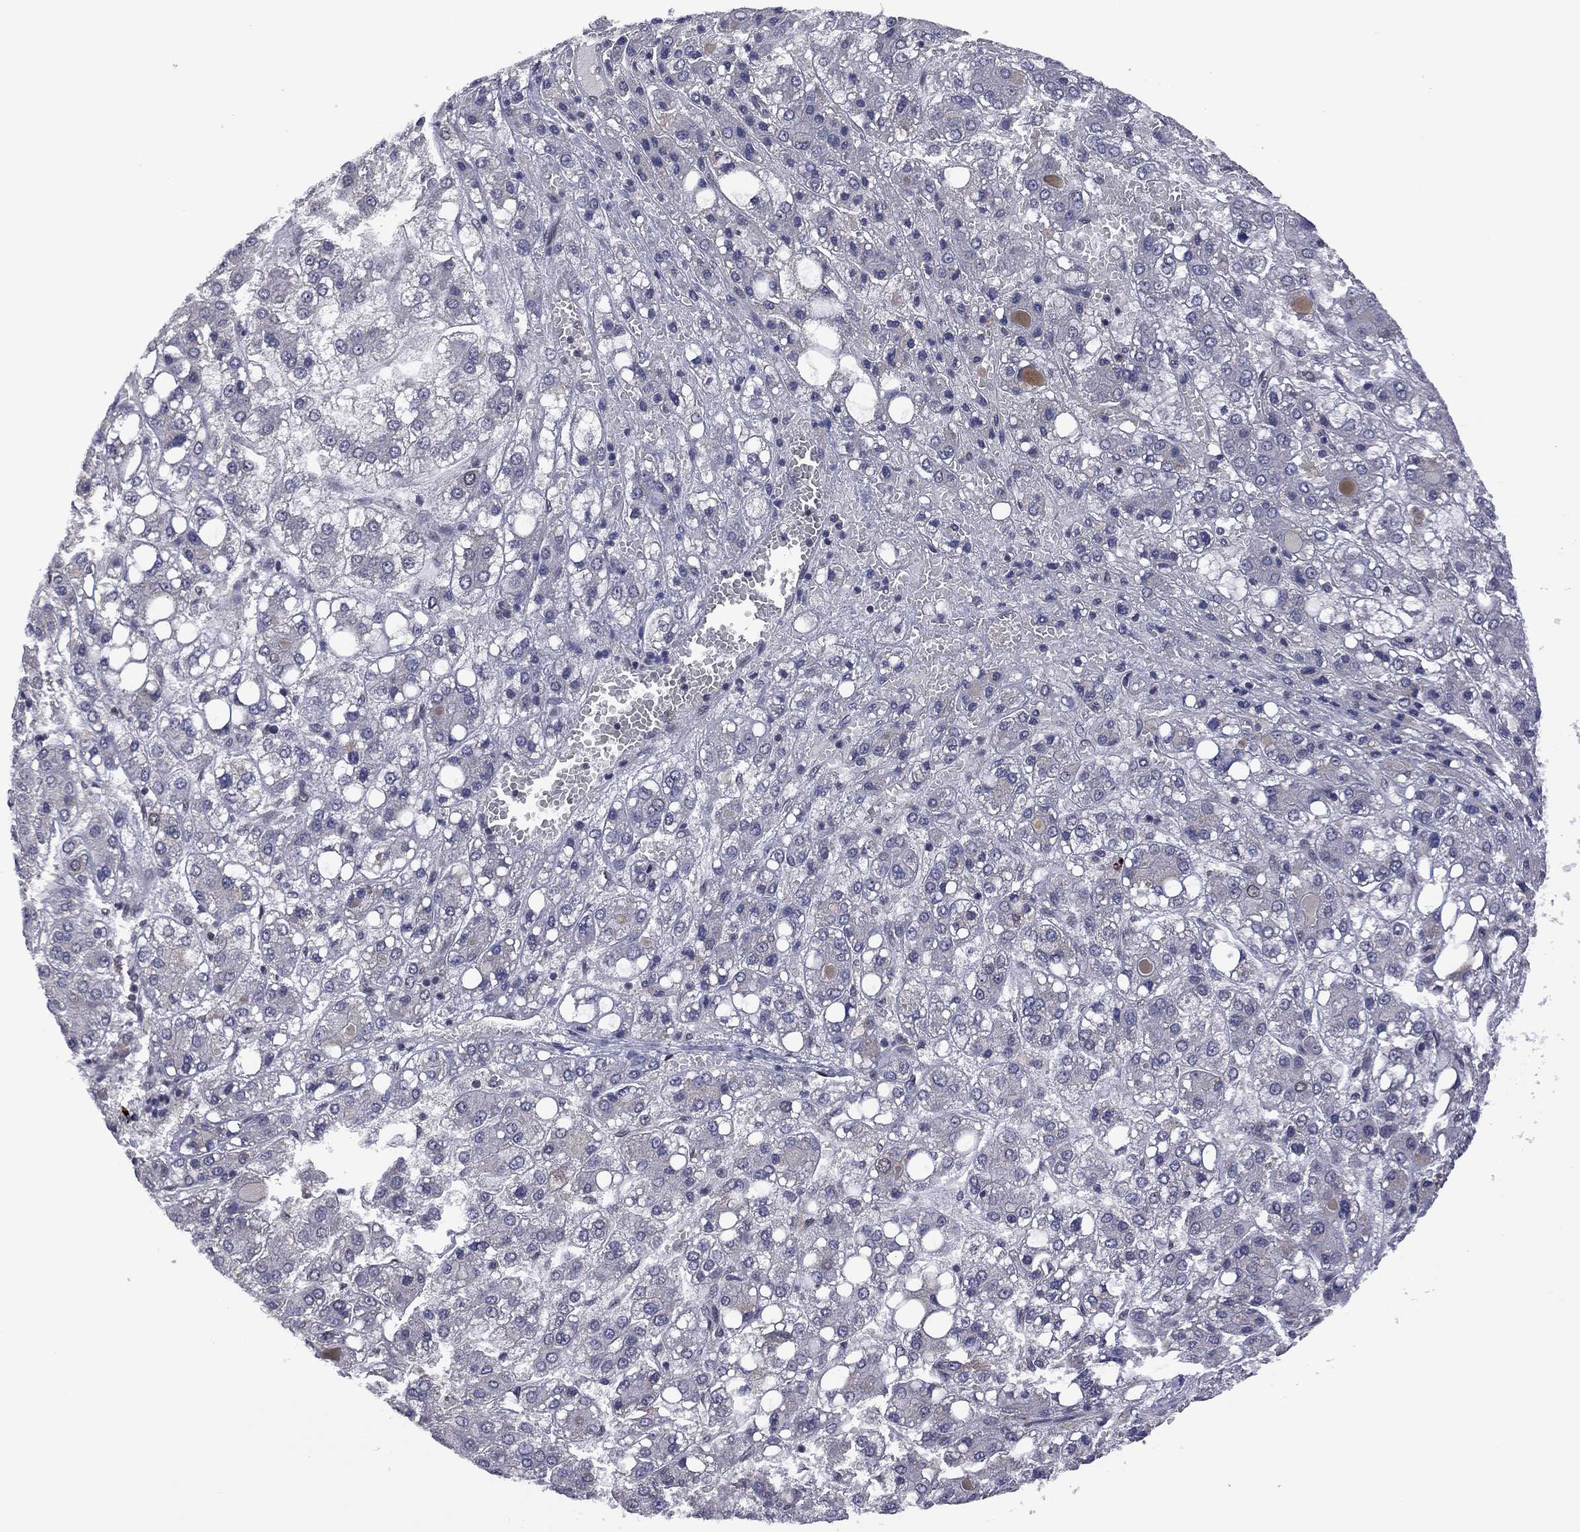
{"staining": {"intensity": "negative", "quantity": "none", "location": "none"}, "tissue": "liver cancer", "cell_type": "Tumor cells", "image_type": "cancer", "snomed": [{"axis": "morphology", "description": "Carcinoma, Hepatocellular, NOS"}, {"axis": "topography", "description": "Liver"}], "caption": "High magnification brightfield microscopy of liver cancer stained with DAB (3,3'-diaminobenzidine) (brown) and counterstained with hematoxylin (blue): tumor cells show no significant expression. The staining is performed using DAB brown chromogen with nuclei counter-stained in using hematoxylin.", "gene": "GPAA1", "patient": {"sex": "male", "age": 73}}